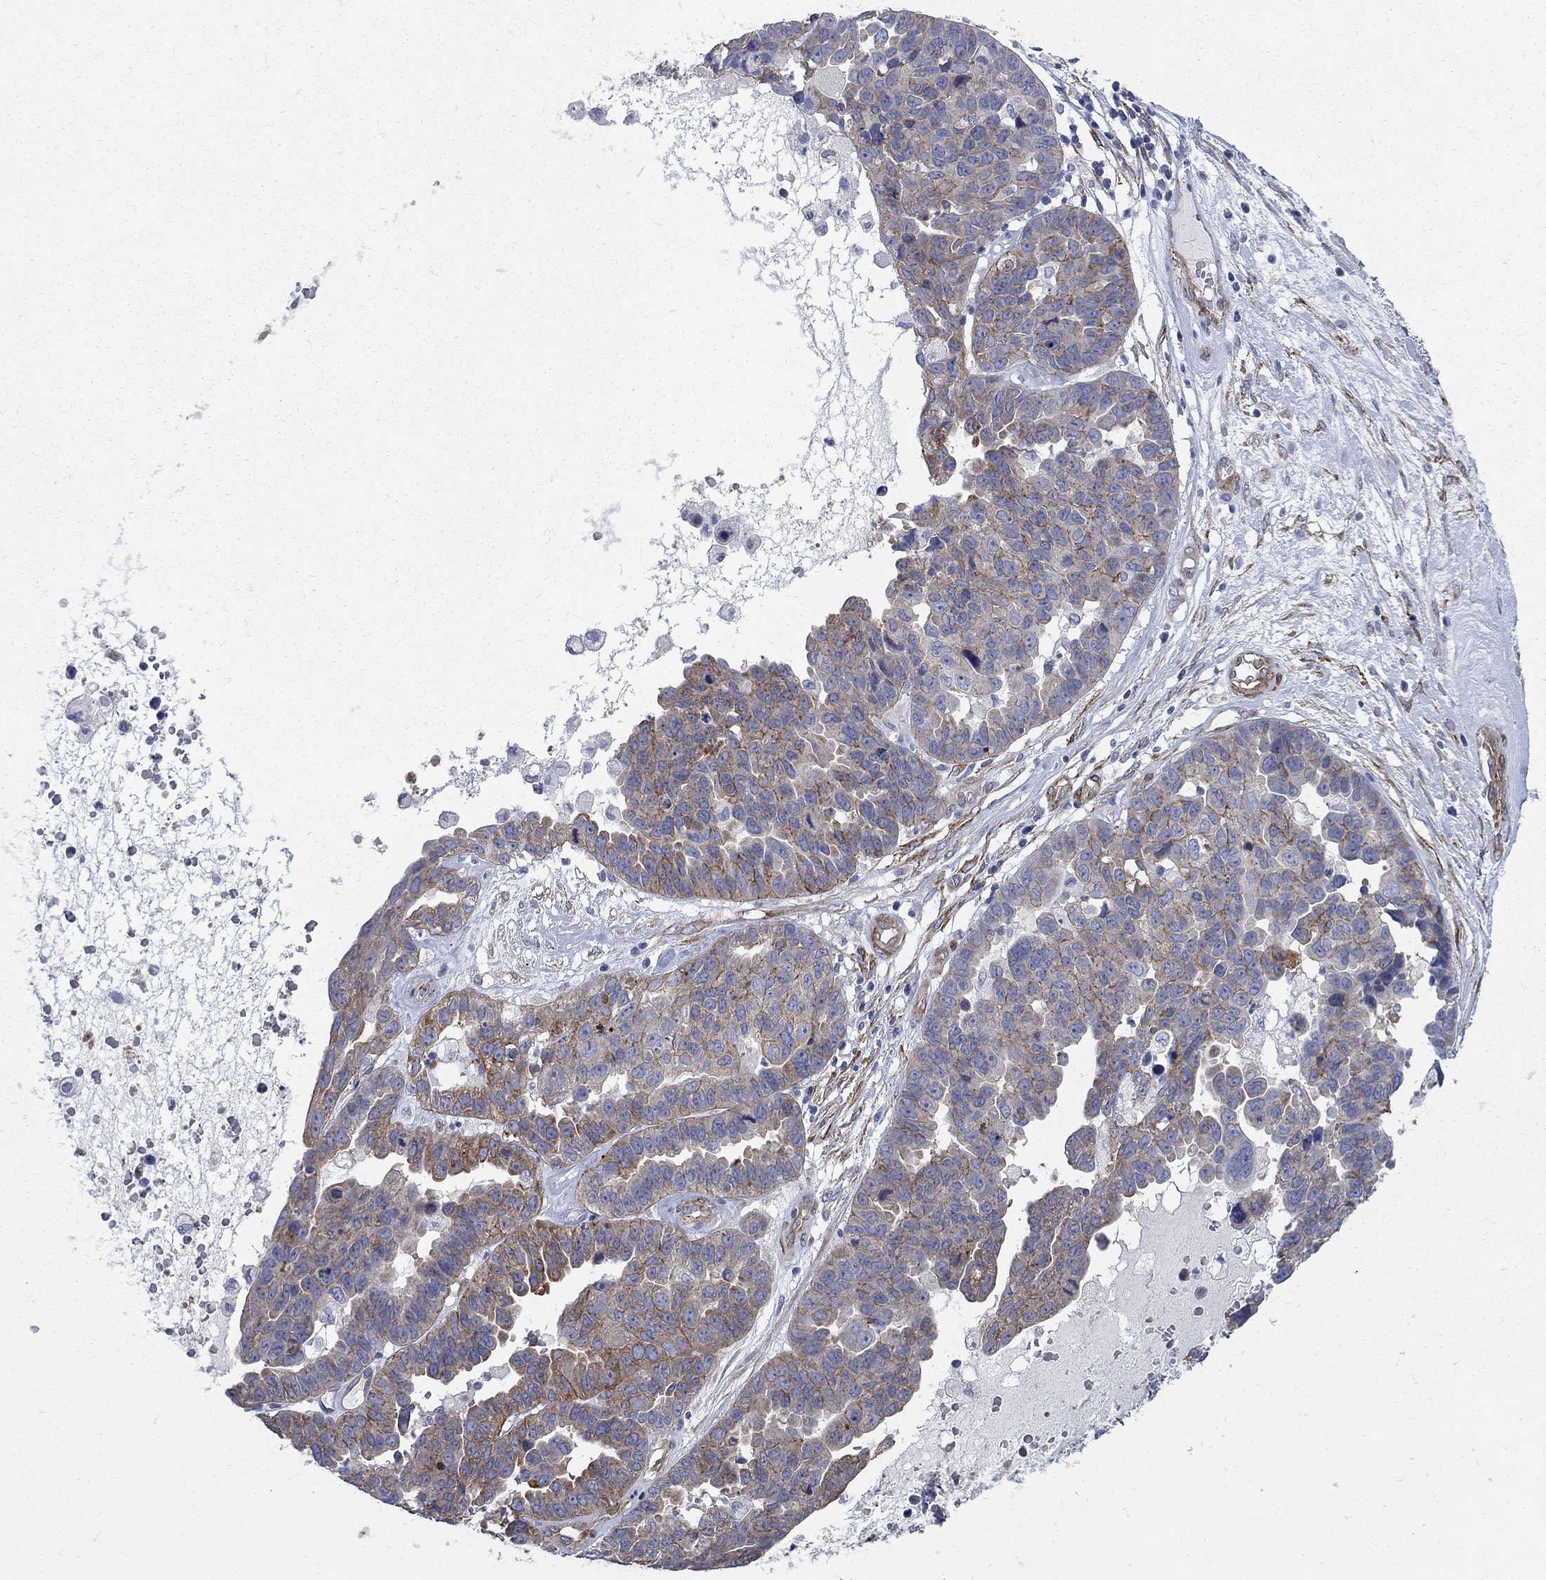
{"staining": {"intensity": "moderate", "quantity": "25%-75%", "location": "cytoplasmic/membranous"}, "tissue": "ovarian cancer", "cell_type": "Tumor cells", "image_type": "cancer", "snomed": [{"axis": "morphology", "description": "Cystadenocarcinoma, serous, NOS"}, {"axis": "topography", "description": "Ovary"}], "caption": "Serous cystadenocarcinoma (ovarian) stained with a brown dye exhibits moderate cytoplasmic/membranous positive staining in about 25%-75% of tumor cells.", "gene": "SEPTIN8", "patient": {"sex": "female", "age": 87}}